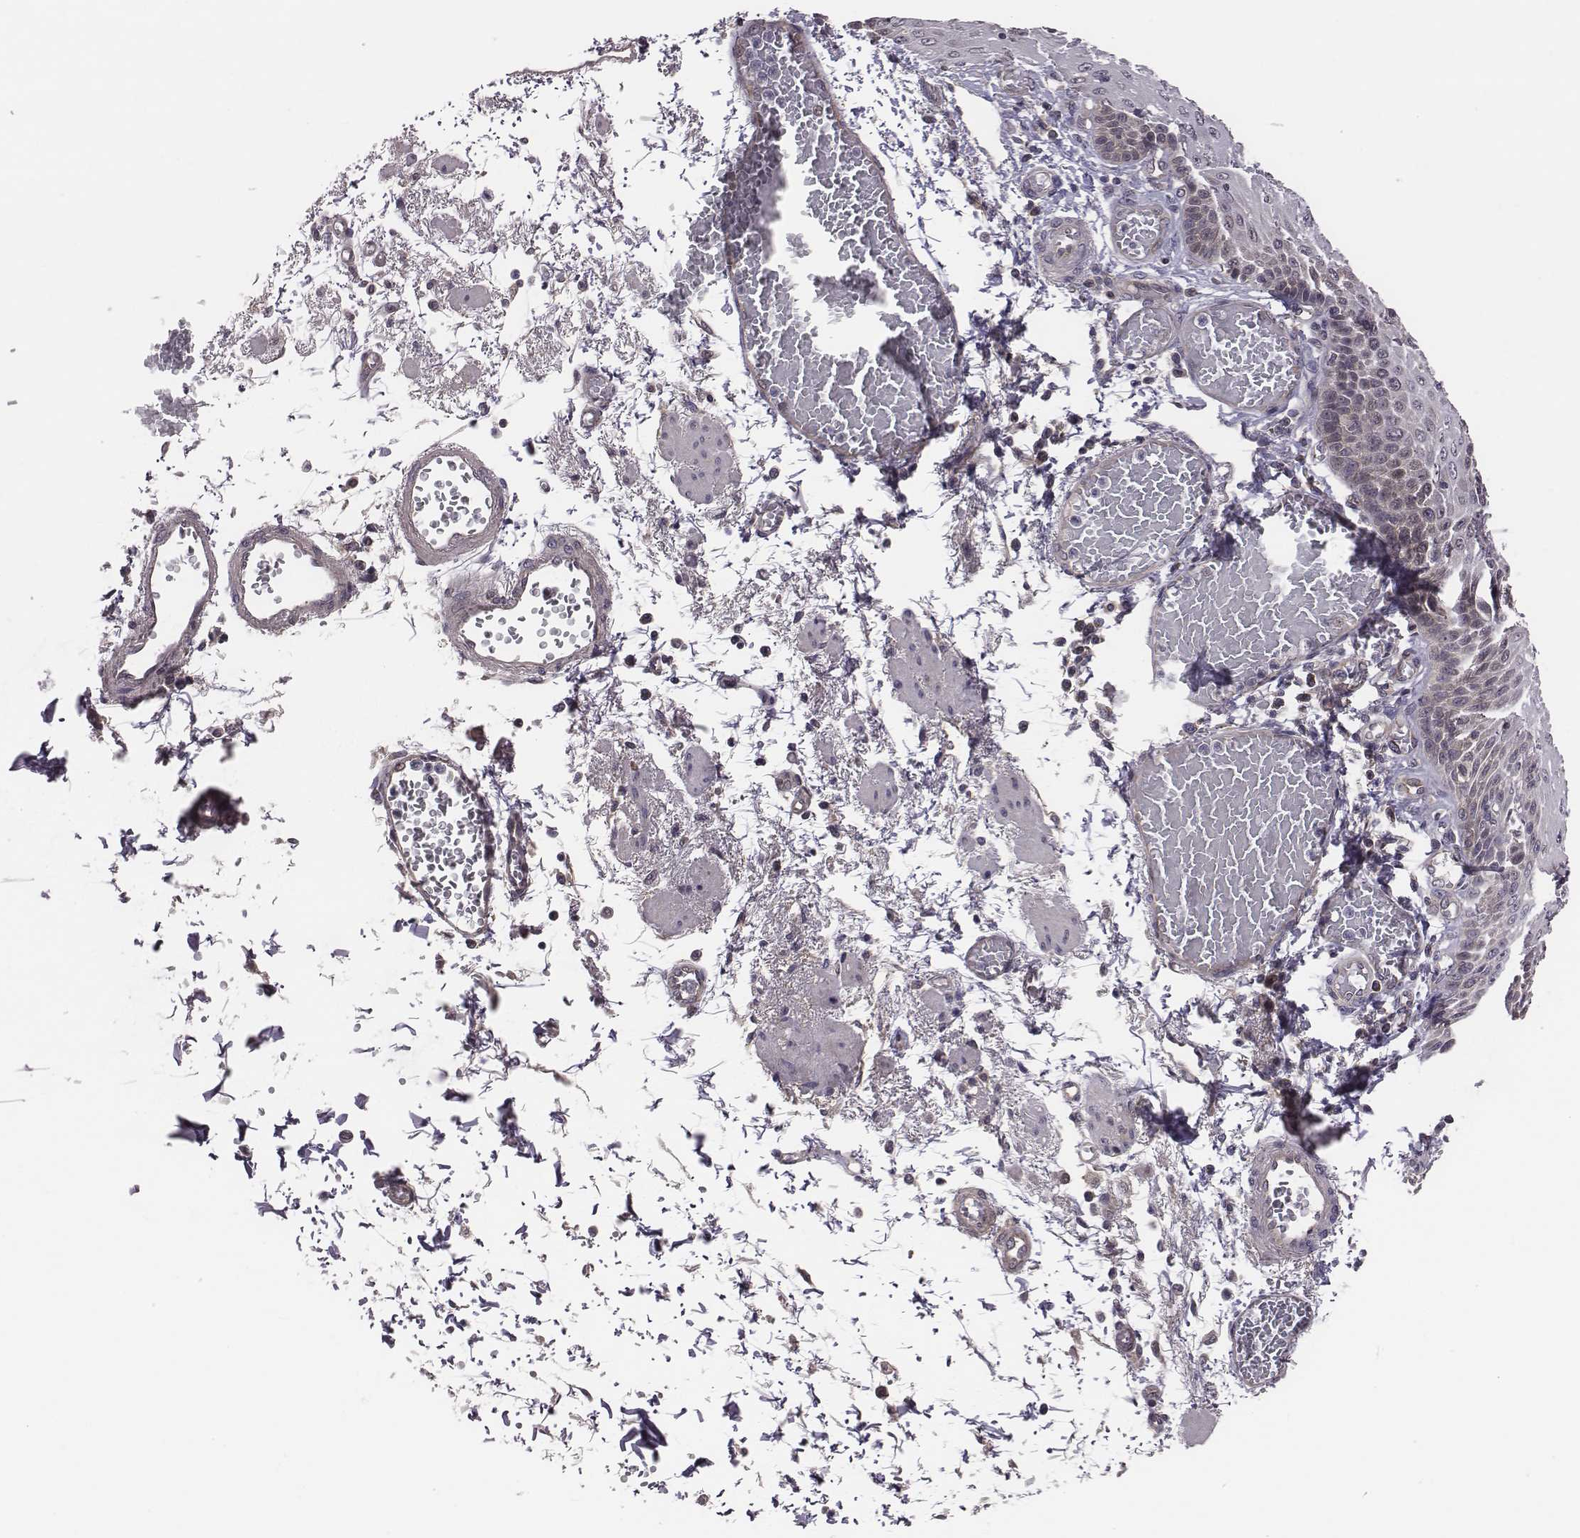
{"staining": {"intensity": "negative", "quantity": "none", "location": "none"}, "tissue": "esophagus", "cell_type": "Squamous epithelial cells", "image_type": "normal", "snomed": [{"axis": "morphology", "description": "Normal tissue, NOS"}, {"axis": "morphology", "description": "Adenocarcinoma, NOS"}, {"axis": "topography", "description": "Esophagus"}], "caption": "The image exhibits no significant expression in squamous epithelial cells of esophagus.", "gene": "SMURF2", "patient": {"sex": "male", "age": 81}}